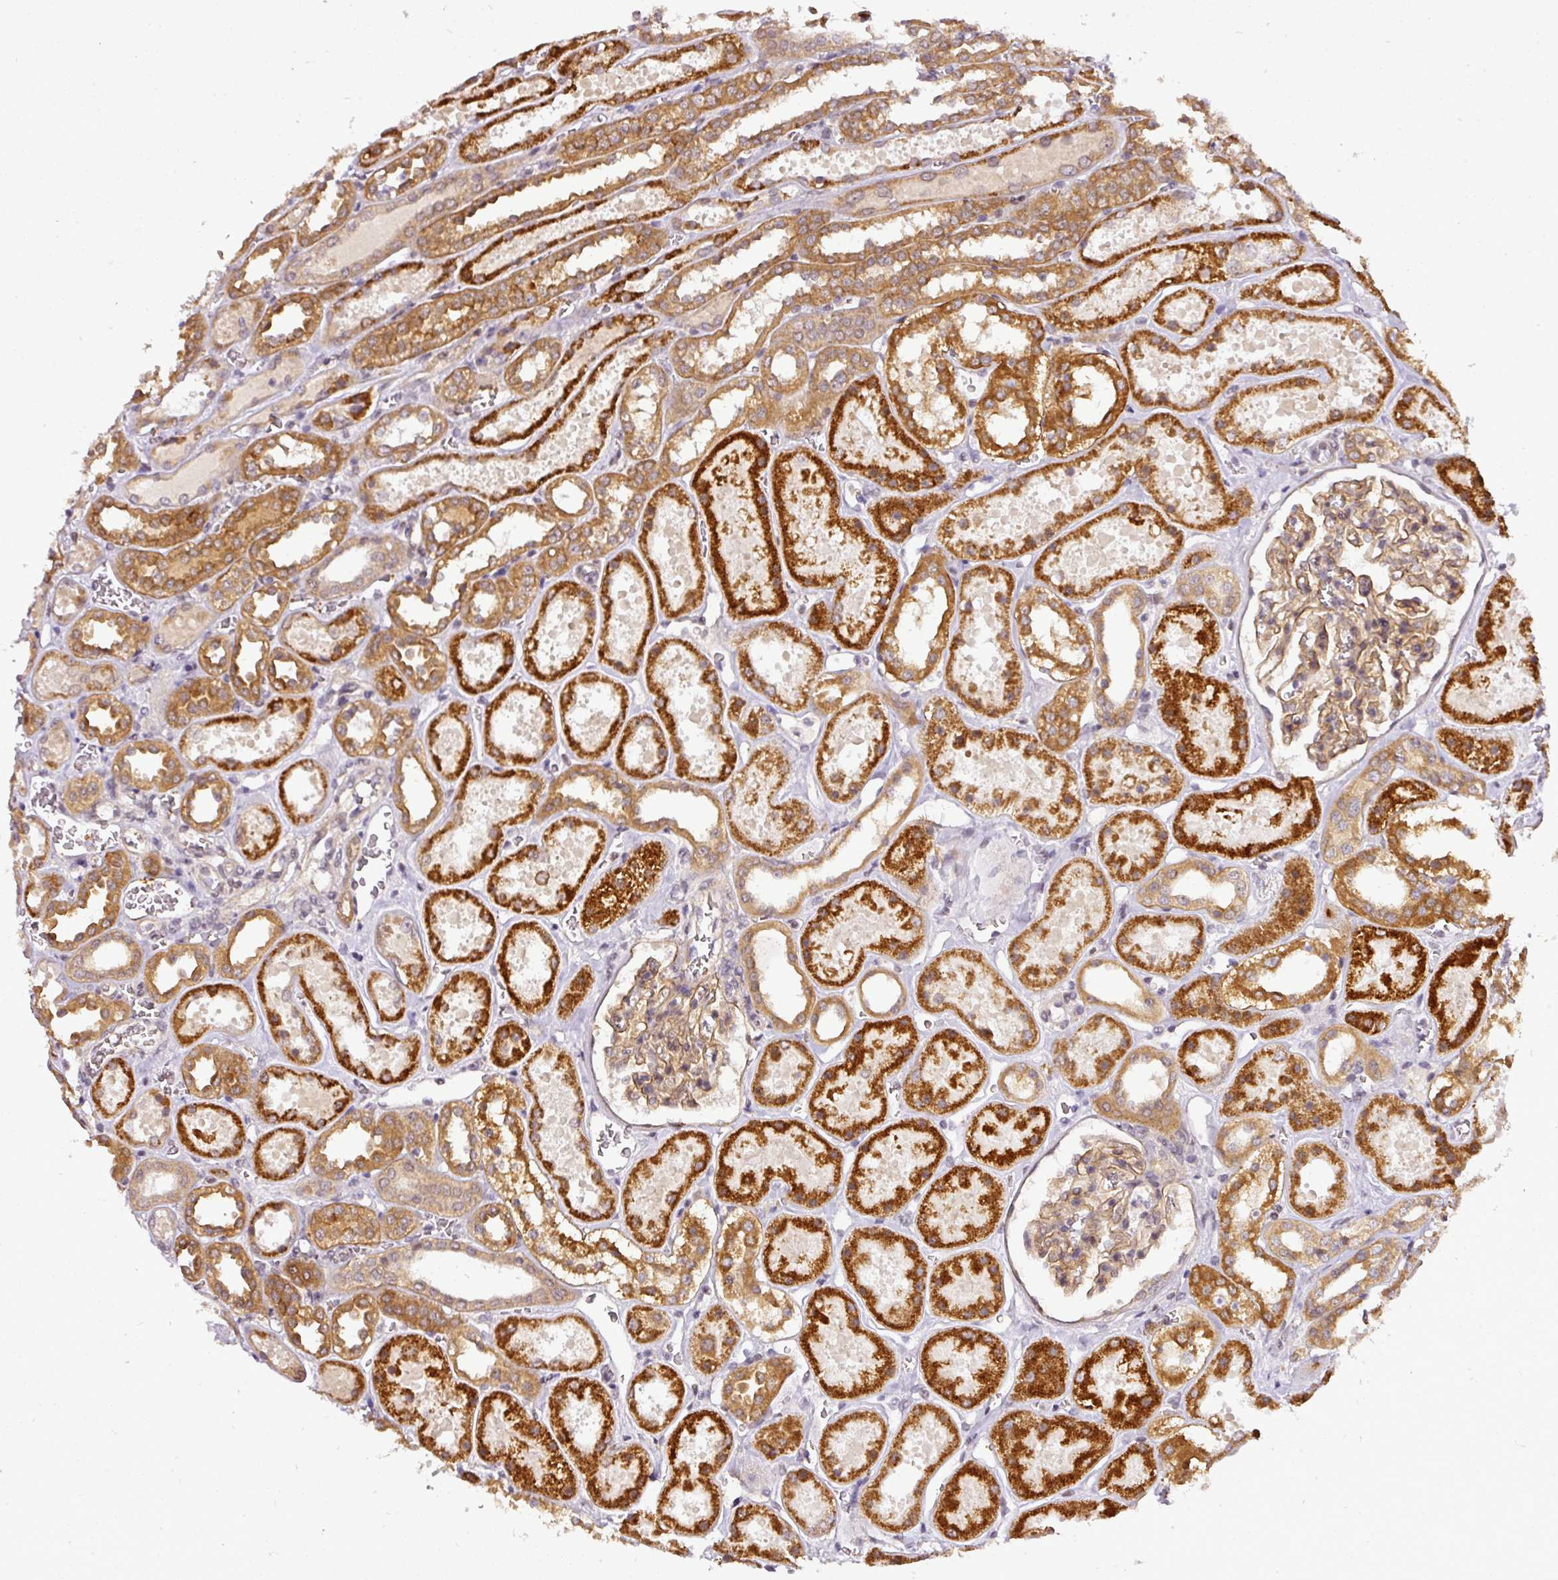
{"staining": {"intensity": "moderate", "quantity": ">75%", "location": "cytoplasmic/membranous,nuclear"}, "tissue": "kidney", "cell_type": "Cells in glomeruli", "image_type": "normal", "snomed": [{"axis": "morphology", "description": "Normal tissue, NOS"}, {"axis": "topography", "description": "Kidney"}], "caption": "Protein expression analysis of normal human kidney reveals moderate cytoplasmic/membranous,nuclear staining in about >75% of cells in glomeruli.", "gene": "C1orf226", "patient": {"sex": "female", "age": 41}}